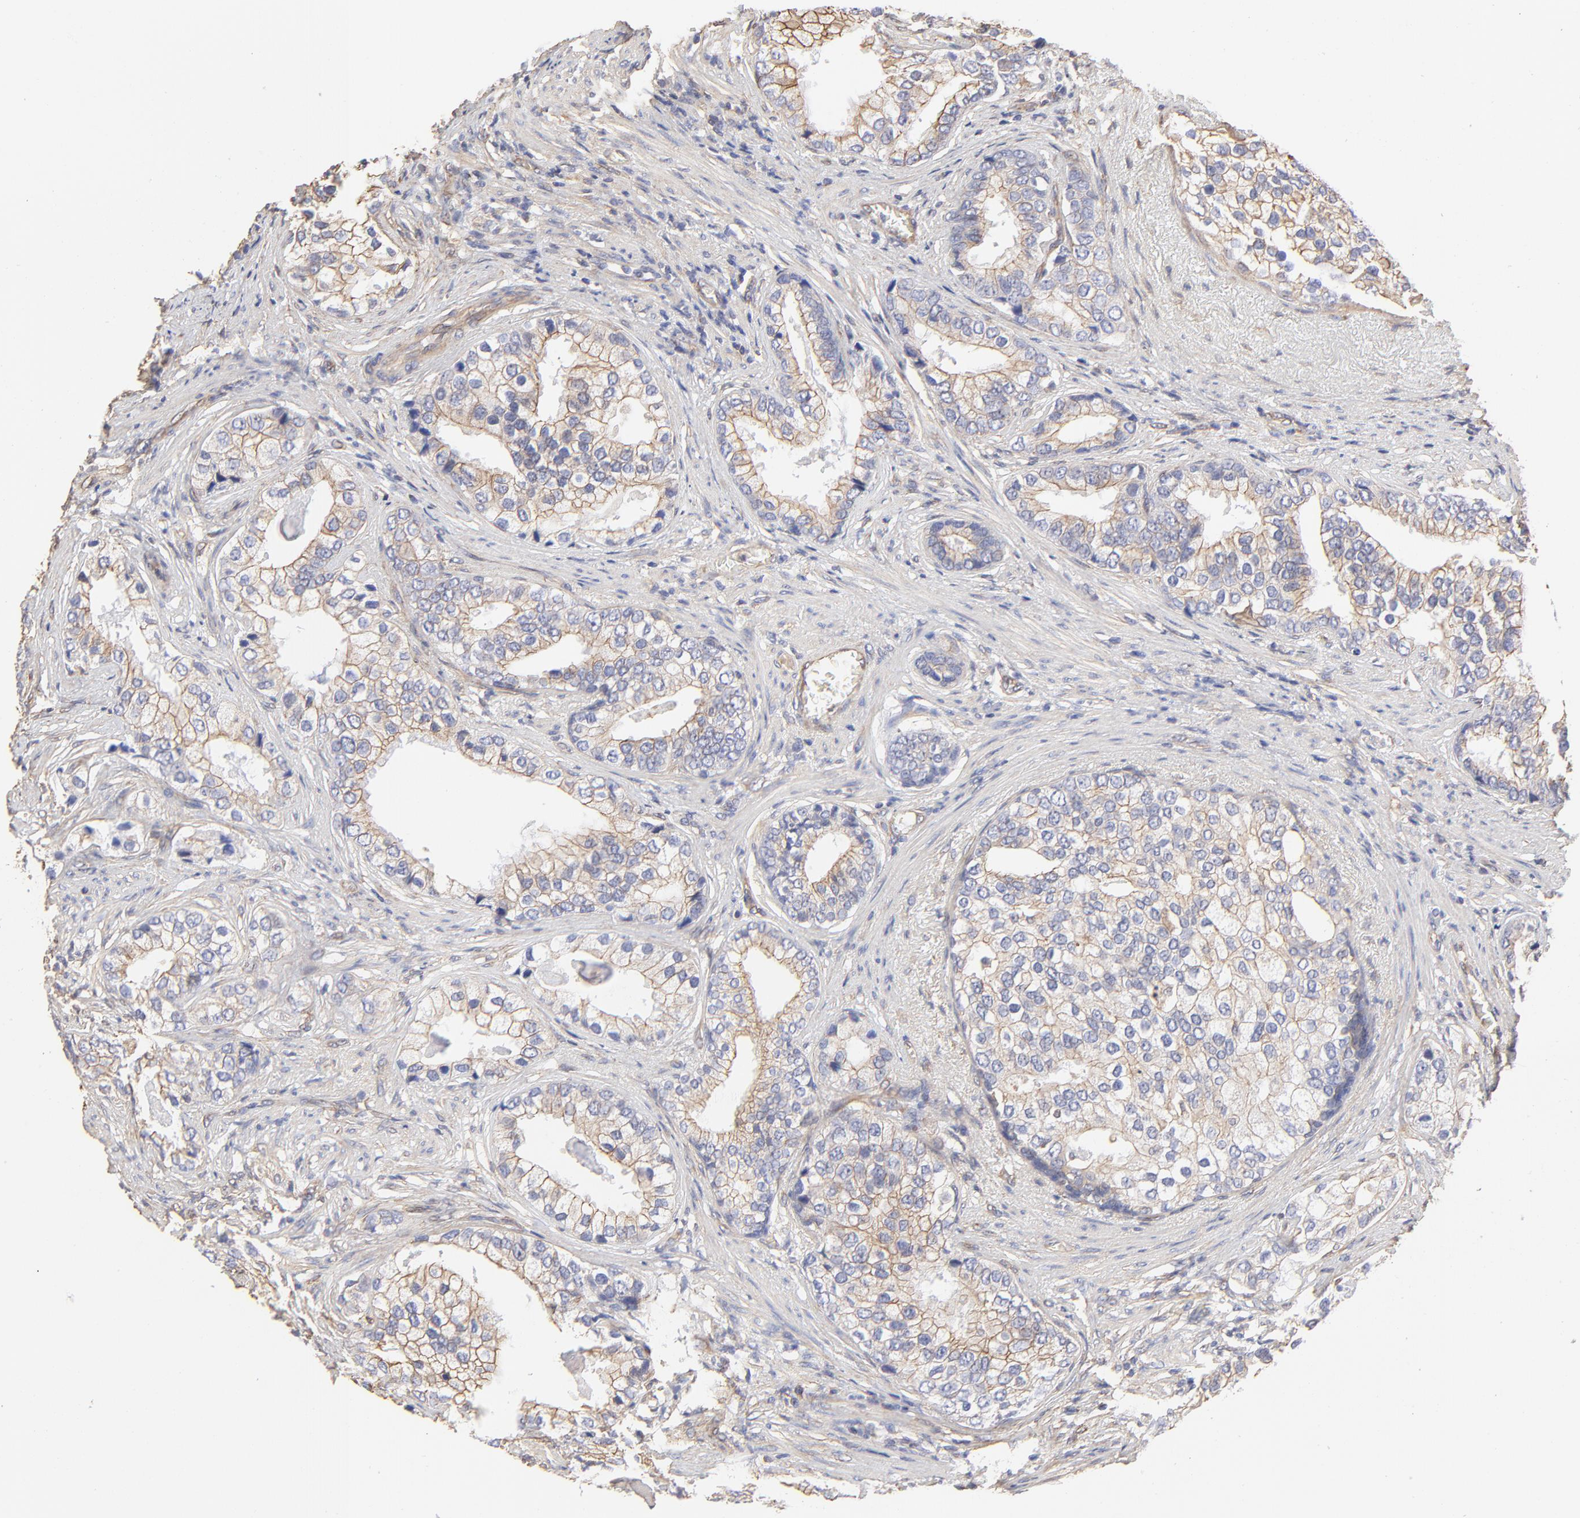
{"staining": {"intensity": "weak", "quantity": ">75%", "location": "cytoplasmic/membranous"}, "tissue": "prostate cancer", "cell_type": "Tumor cells", "image_type": "cancer", "snomed": [{"axis": "morphology", "description": "Adenocarcinoma, Low grade"}, {"axis": "topography", "description": "Prostate"}], "caption": "DAB immunohistochemical staining of human low-grade adenocarcinoma (prostate) displays weak cytoplasmic/membranous protein expression in approximately >75% of tumor cells. Nuclei are stained in blue.", "gene": "LRCH2", "patient": {"sex": "male", "age": 71}}